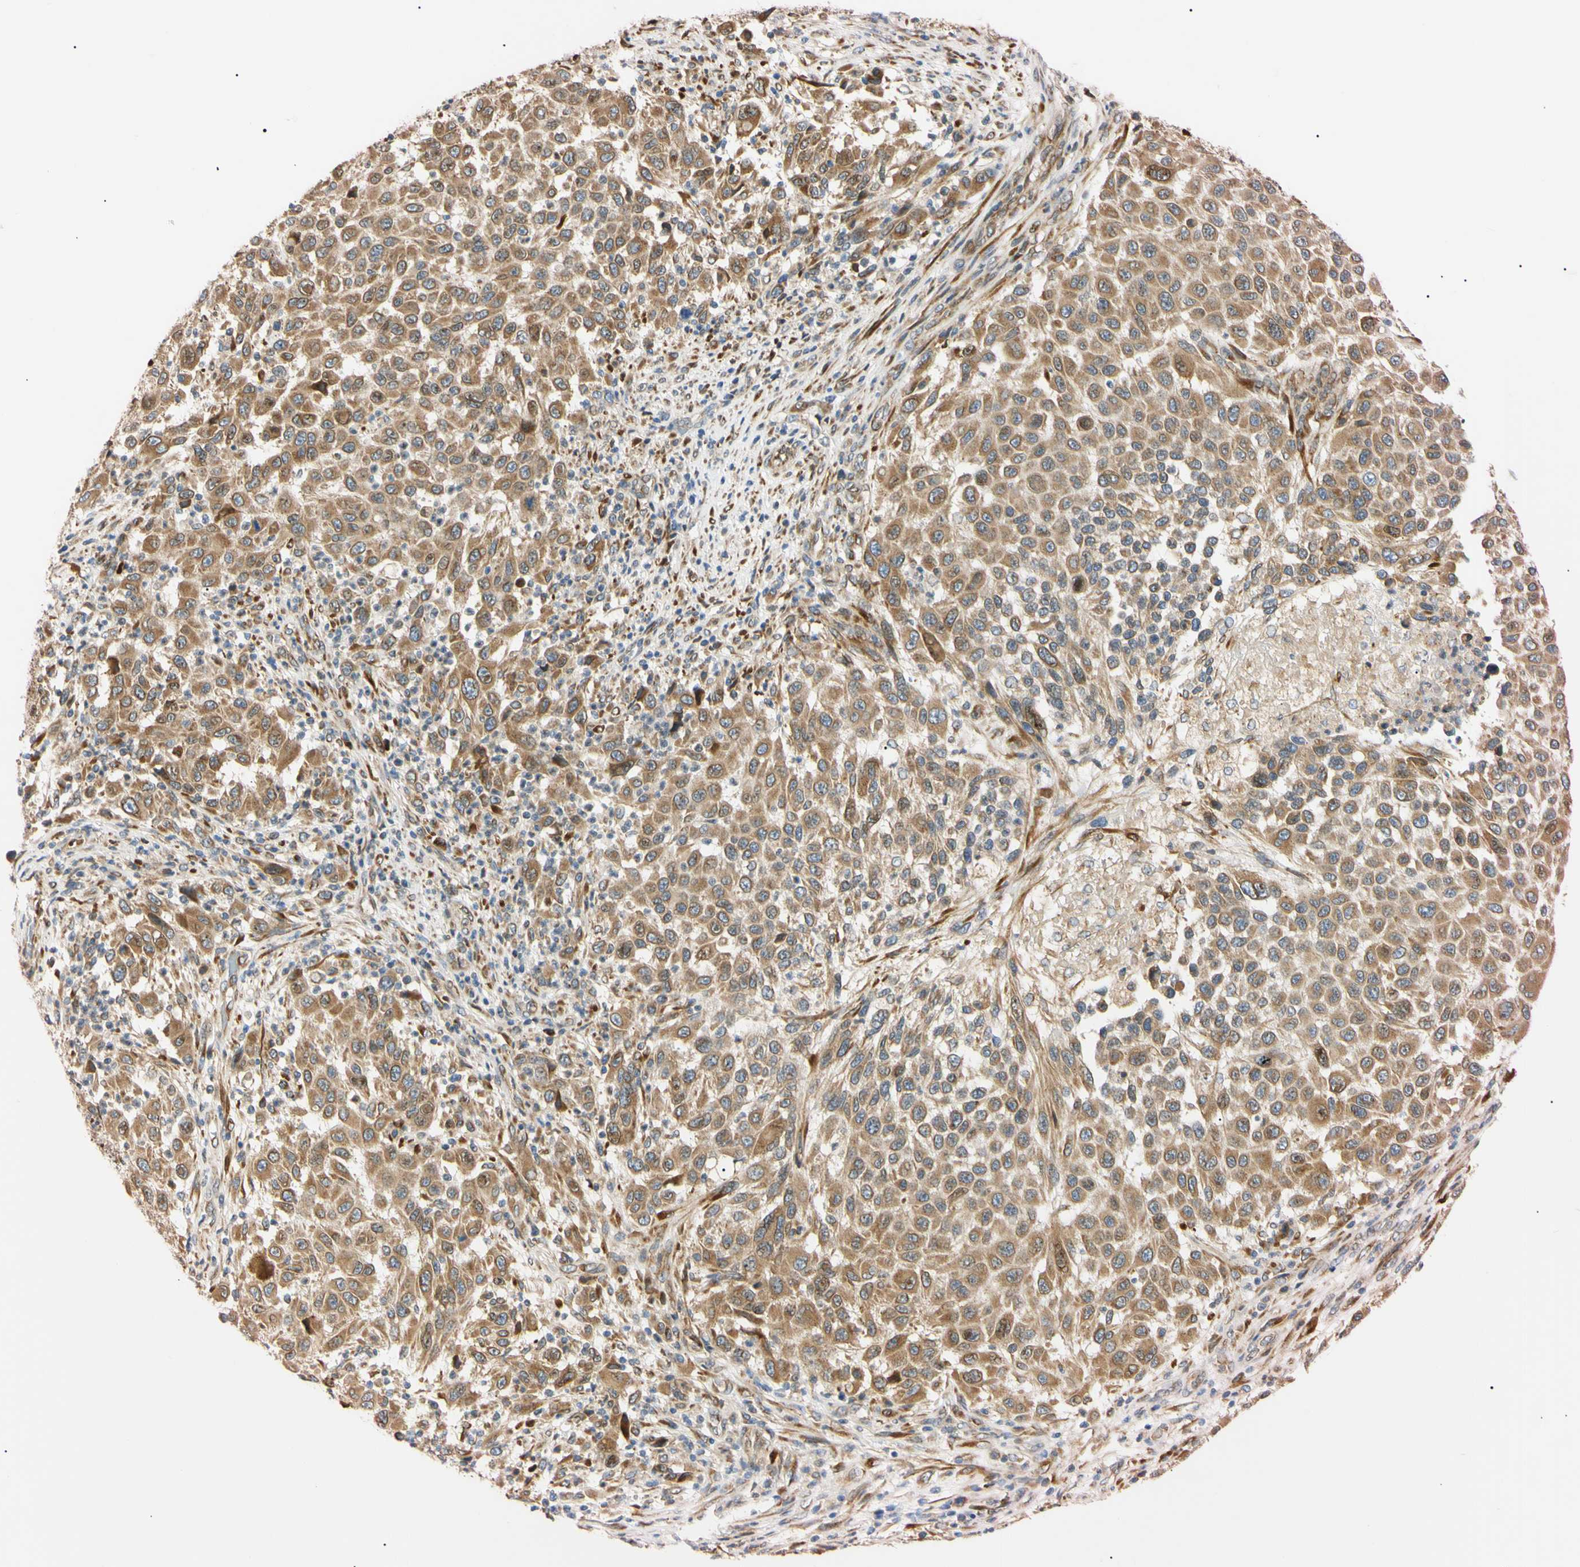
{"staining": {"intensity": "moderate", "quantity": ">75%", "location": "cytoplasmic/membranous"}, "tissue": "melanoma", "cell_type": "Tumor cells", "image_type": "cancer", "snomed": [{"axis": "morphology", "description": "Malignant melanoma, Metastatic site"}, {"axis": "topography", "description": "Lymph node"}], "caption": "A brown stain highlights moderate cytoplasmic/membranous staining of a protein in malignant melanoma (metastatic site) tumor cells. The protein of interest is stained brown, and the nuclei are stained in blue (DAB IHC with brightfield microscopy, high magnification).", "gene": "IER3IP1", "patient": {"sex": "male", "age": 61}}